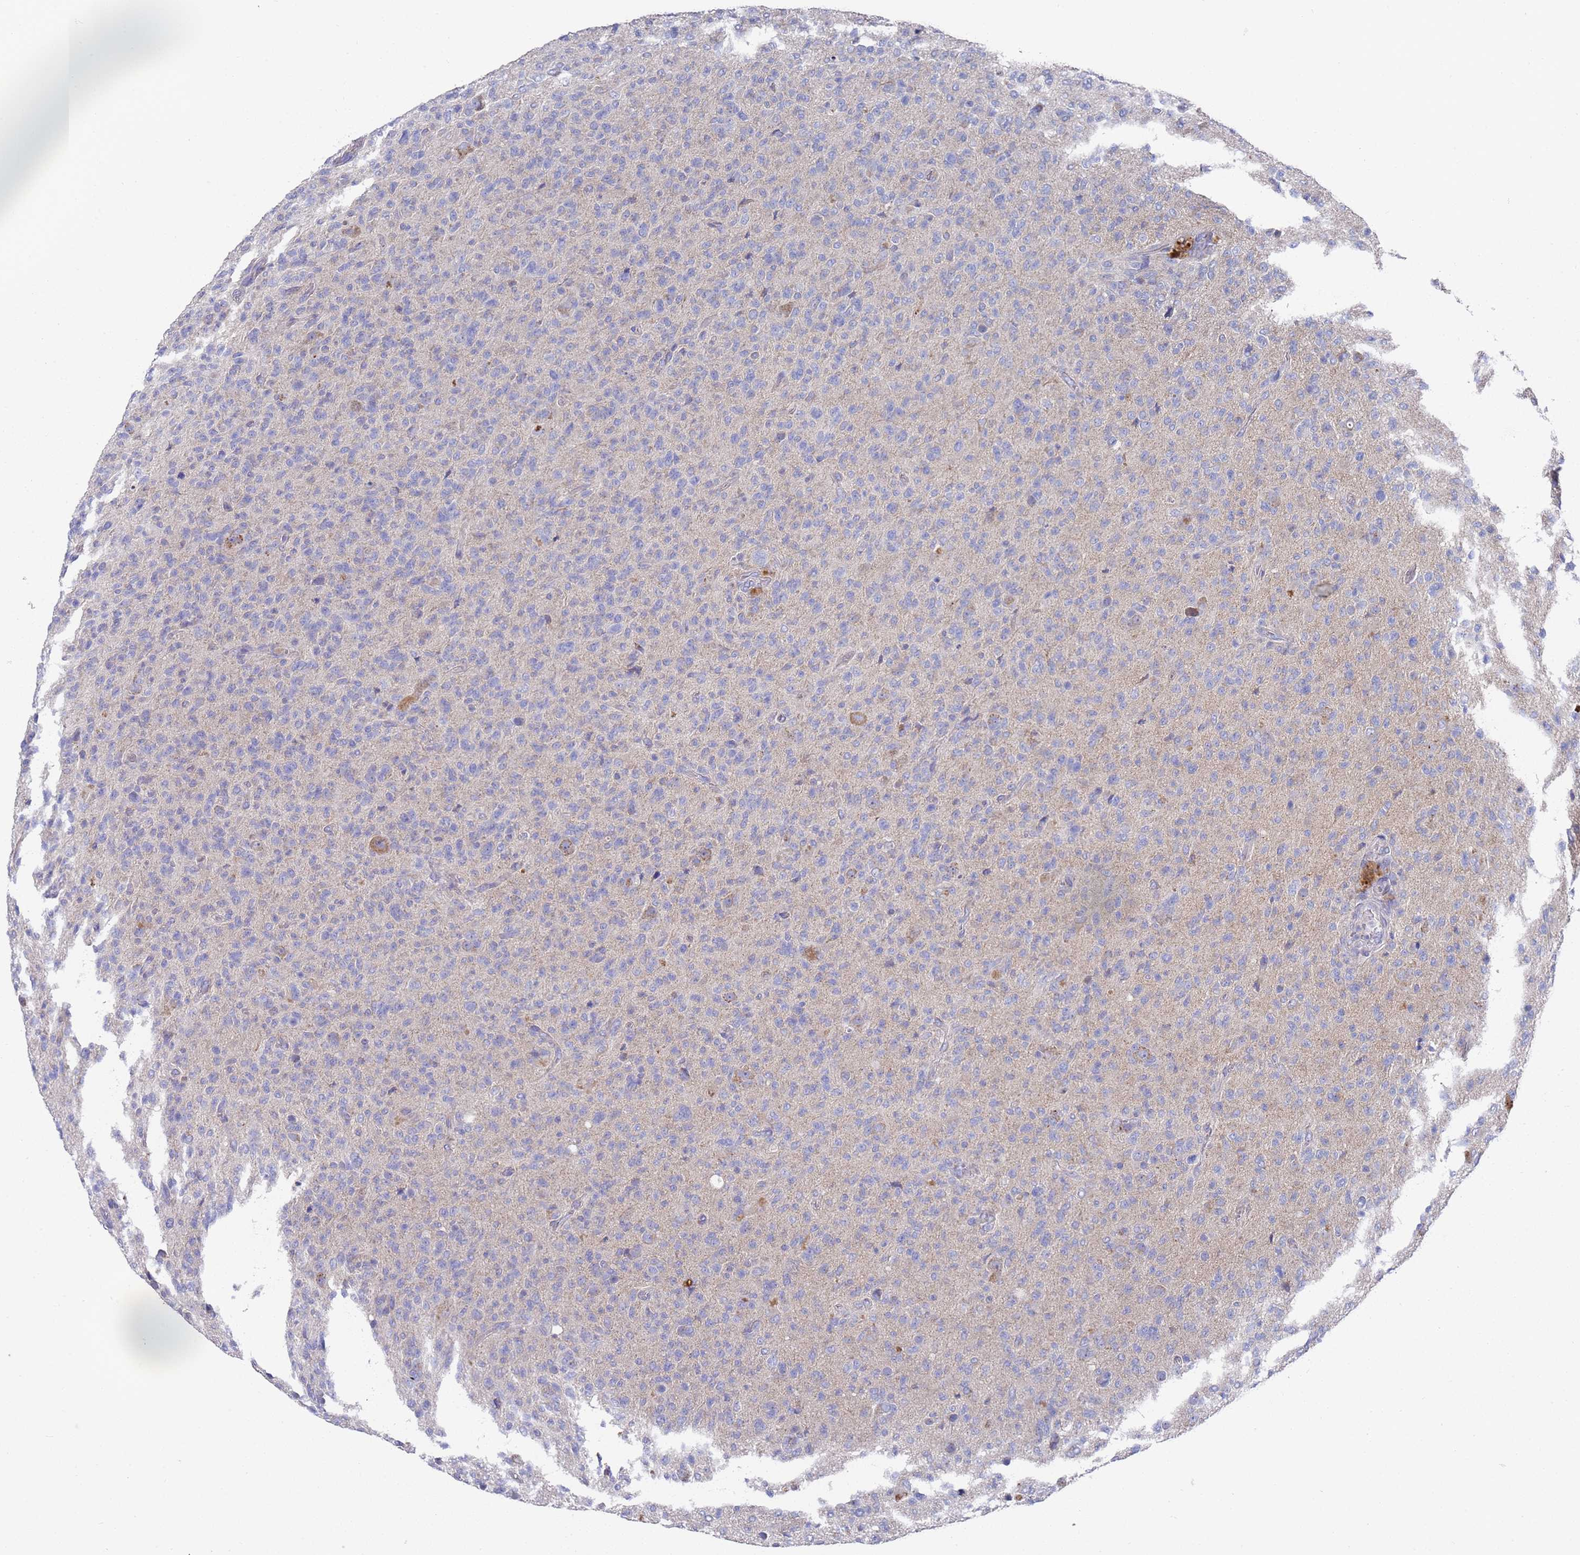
{"staining": {"intensity": "negative", "quantity": "none", "location": "none"}, "tissue": "glioma", "cell_type": "Tumor cells", "image_type": "cancer", "snomed": [{"axis": "morphology", "description": "Glioma, malignant, High grade"}, {"axis": "topography", "description": "Brain"}], "caption": "Human glioma stained for a protein using IHC reveals no expression in tumor cells.", "gene": "NPEPPS", "patient": {"sex": "female", "age": 57}}